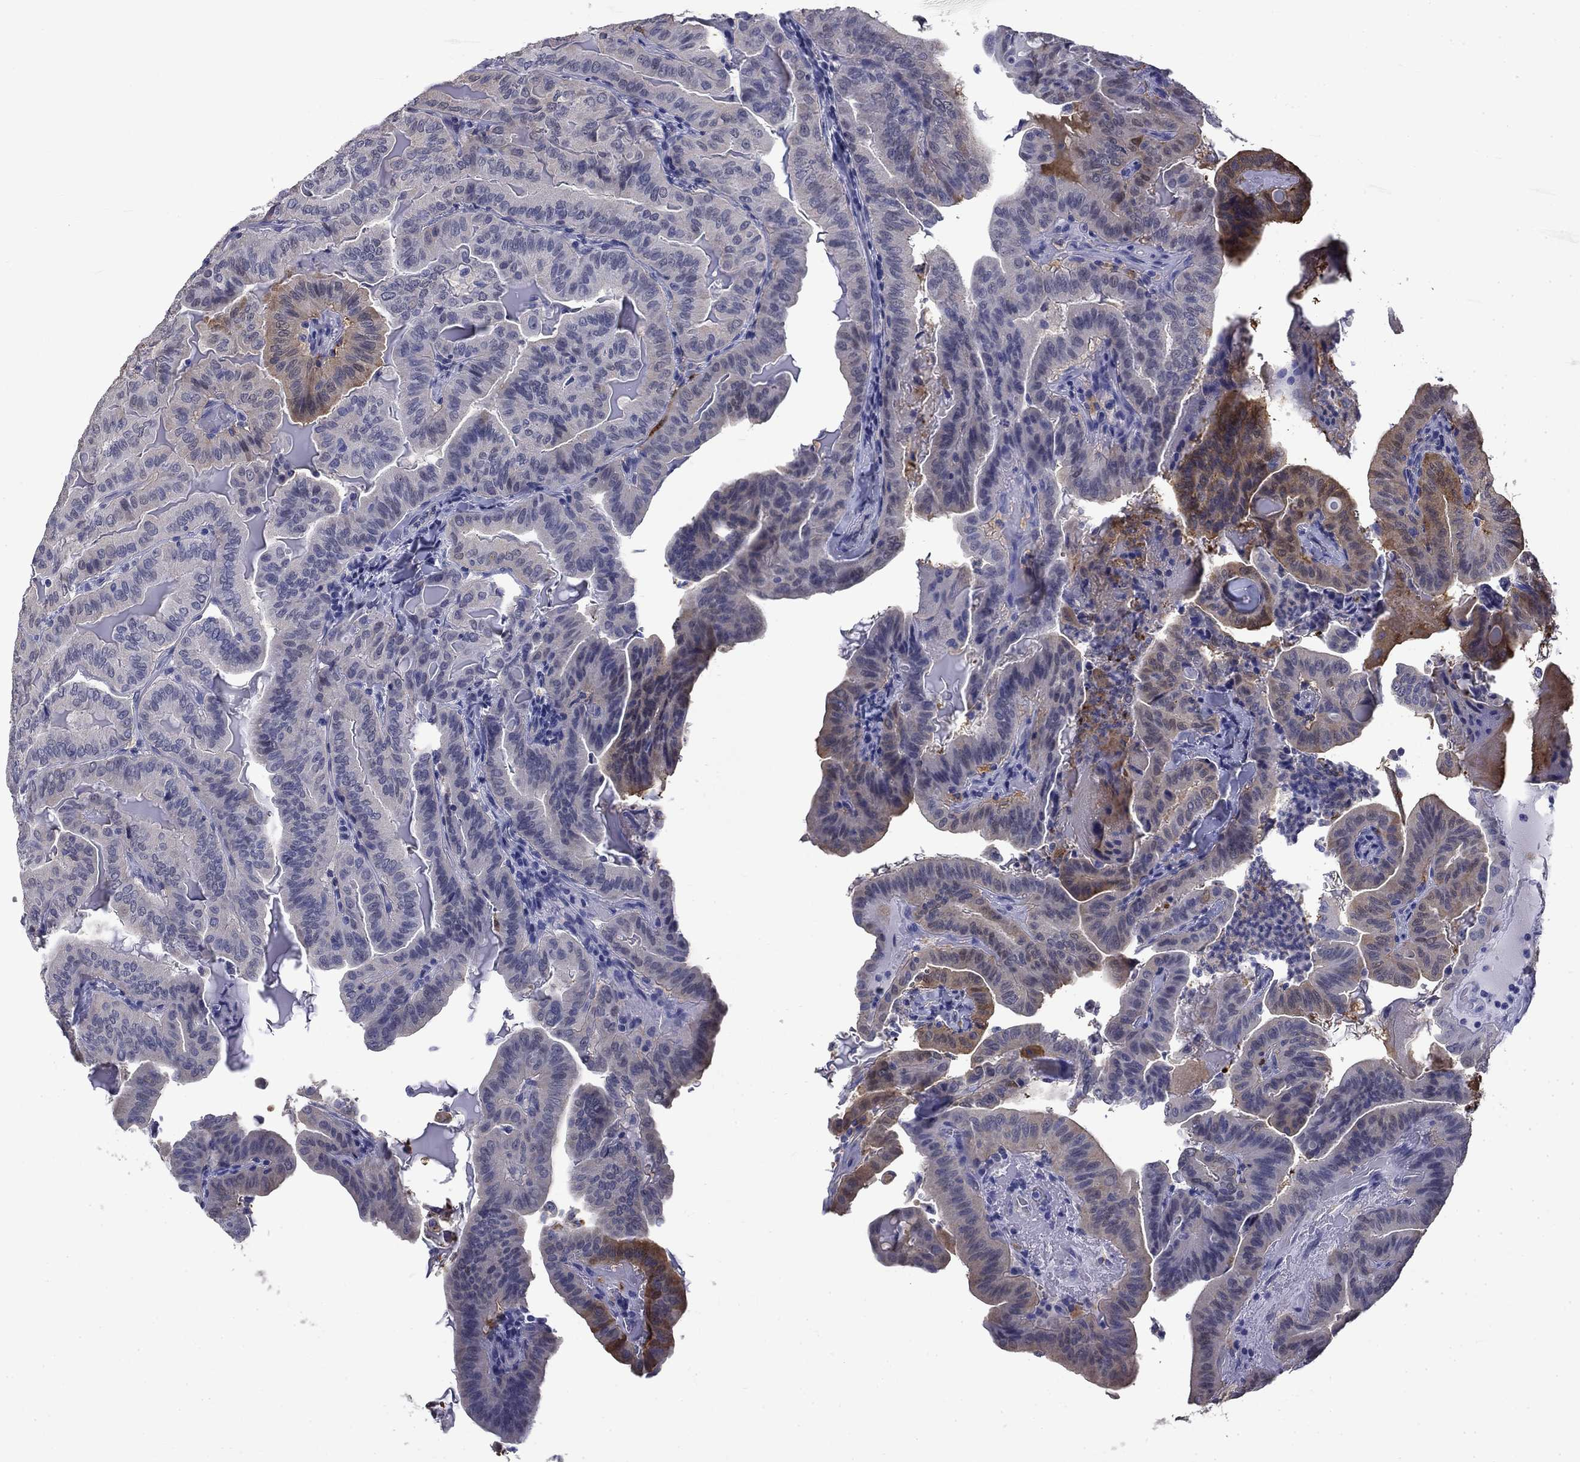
{"staining": {"intensity": "moderate", "quantity": "<25%", "location": "cytoplasmic/membranous"}, "tissue": "thyroid cancer", "cell_type": "Tumor cells", "image_type": "cancer", "snomed": [{"axis": "morphology", "description": "Papillary adenocarcinoma, NOS"}, {"axis": "topography", "description": "Thyroid gland"}], "caption": "Human thyroid cancer (papillary adenocarcinoma) stained with a brown dye shows moderate cytoplasmic/membranous positive staining in about <25% of tumor cells.", "gene": "BCL2L14", "patient": {"sex": "female", "age": 68}}